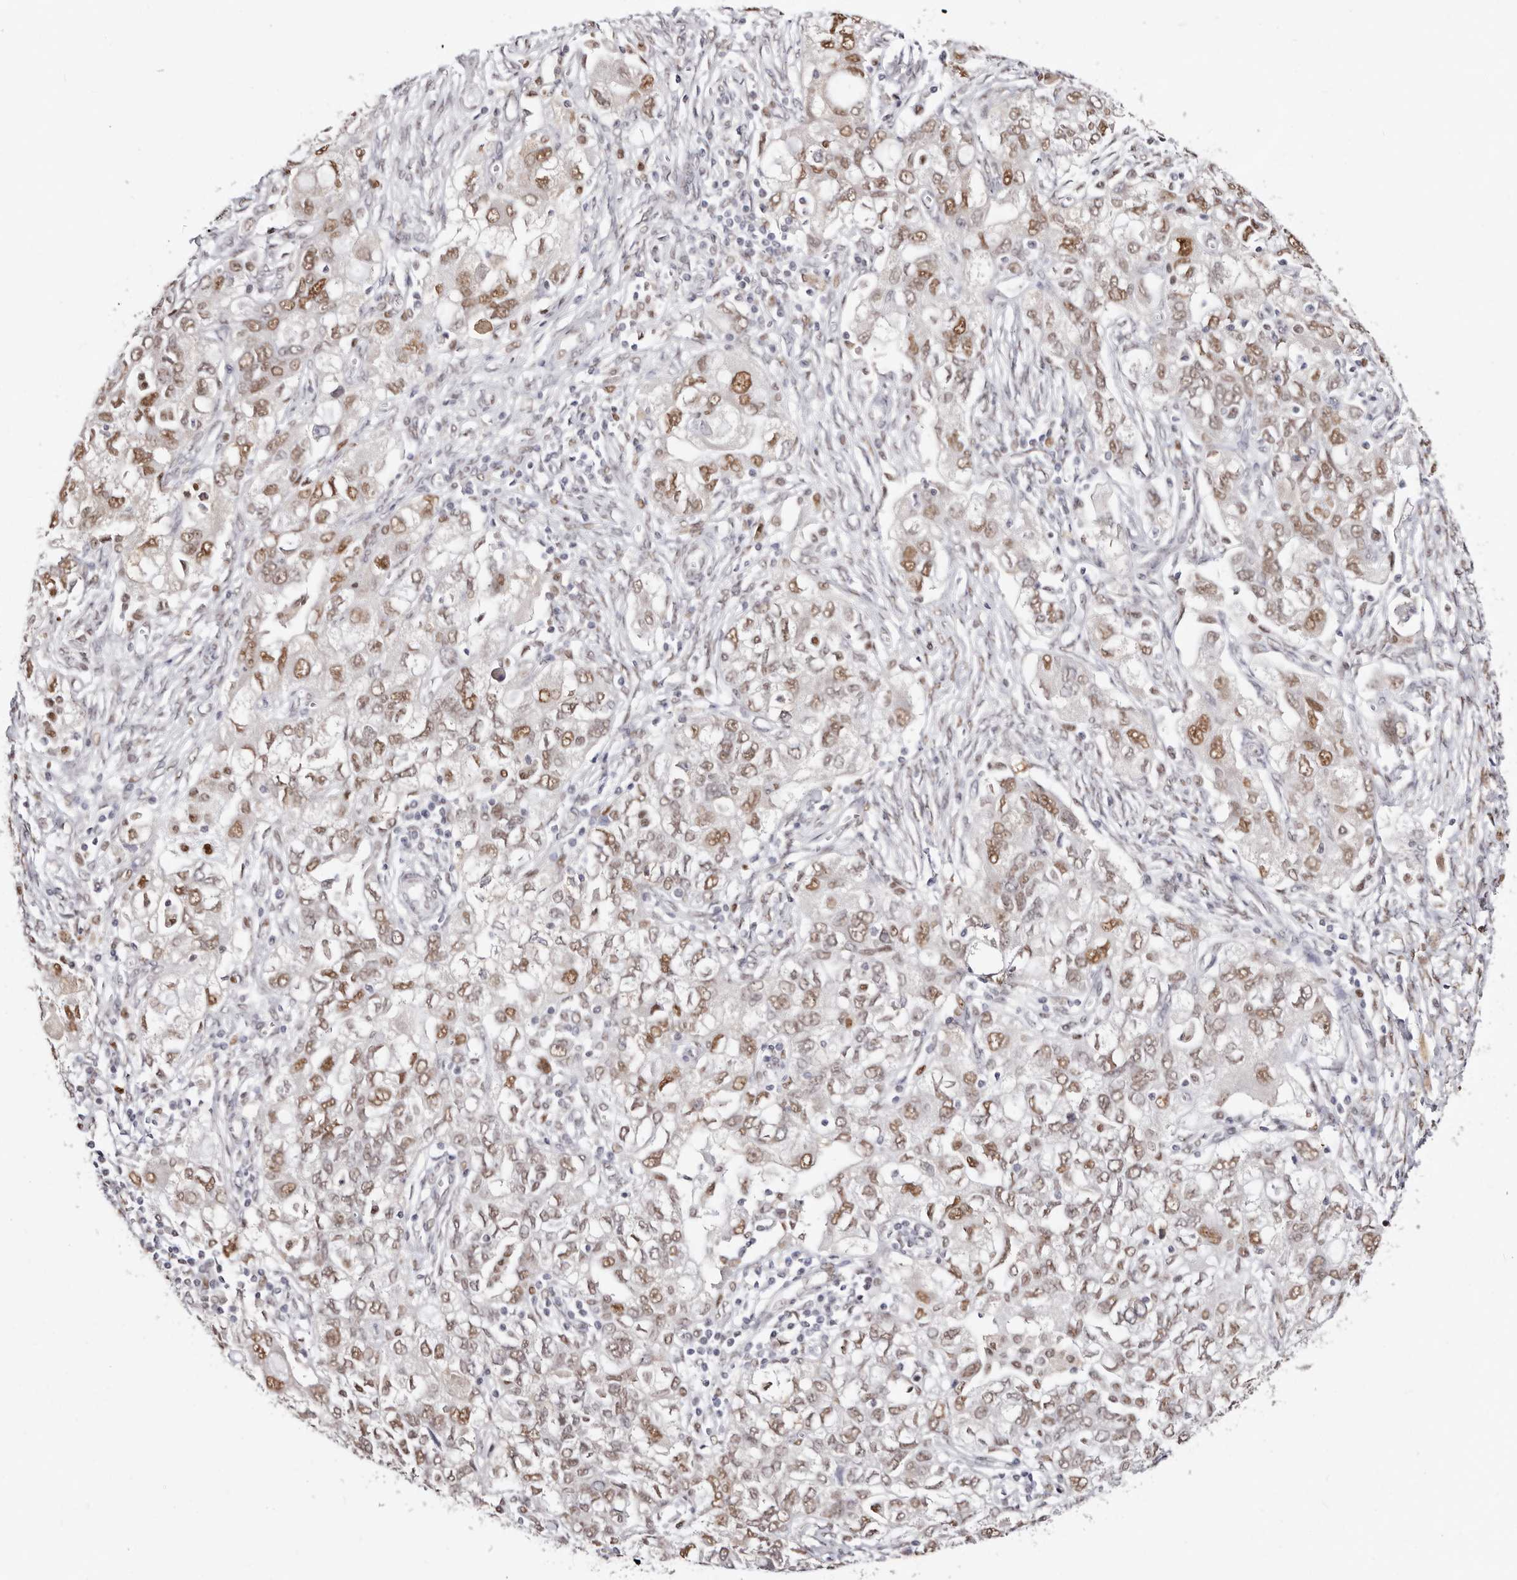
{"staining": {"intensity": "moderate", "quantity": ">75%", "location": "nuclear"}, "tissue": "ovarian cancer", "cell_type": "Tumor cells", "image_type": "cancer", "snomed": [{"axis": "morphology", "description": "Carcinoma, NOS"}, {"axis": "morphology", "description": "Cystadenocarcinoma, serous, NOS"}, {"axis": "topography", "description": "Ovary"}], "caption": "Ovarian carcinoma stained with immunohistochemistry (IHC) reveals moderate nuclear positivity in about >75% of tumor cells.", "gene": "TKT", "patient": {"sex": "female", "age": 69}}